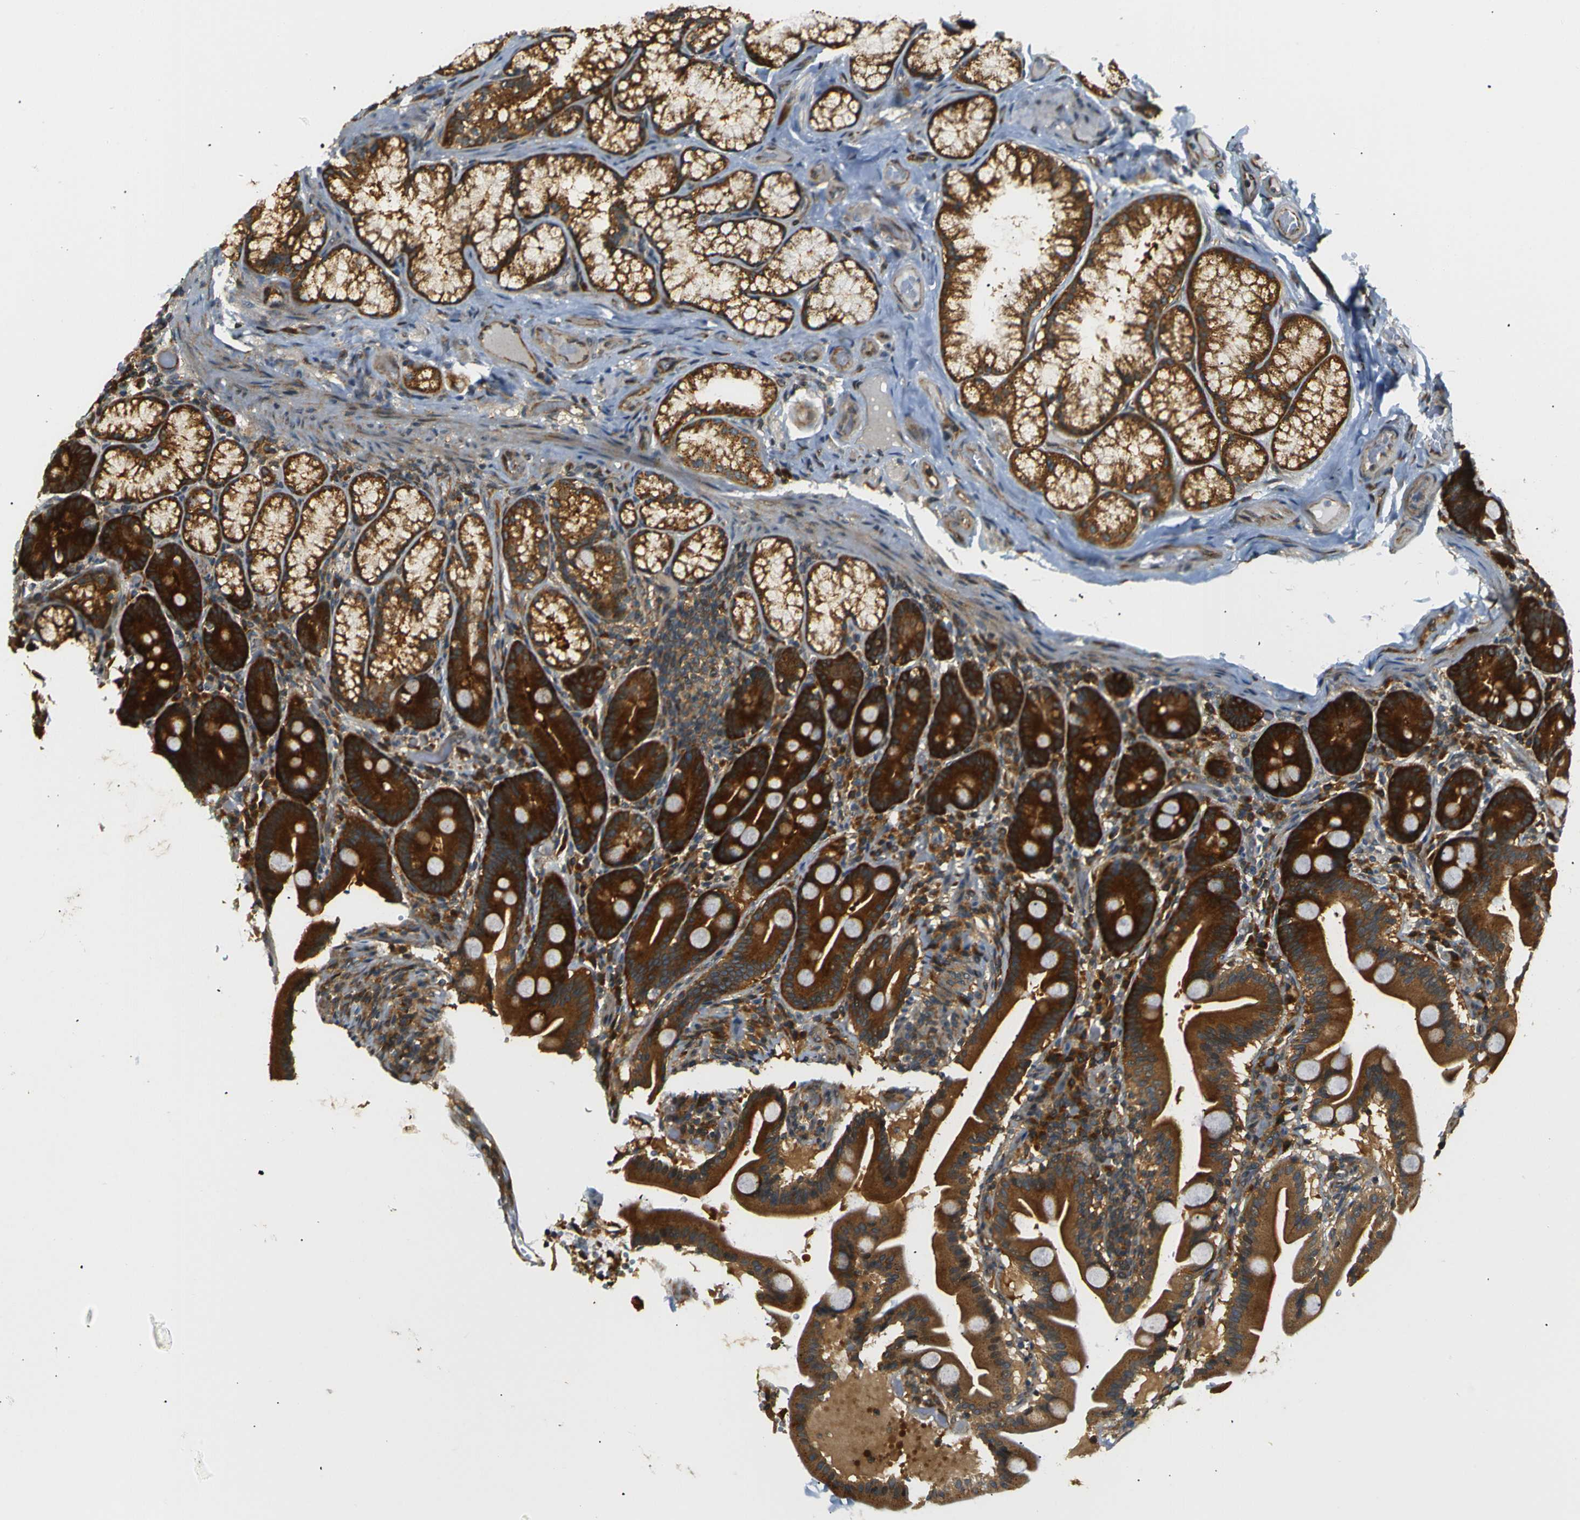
{"staining": {"intensity": "strong", "quantity": ">75%", "location": "cytoplasmic/membranous"}, "tissue": "duodenum", "cell_type": "Glandular cells", "image_type": "normal", "snomed": [{"axis": "morphology", "description": "Normal tissue, NOS"}, {"axis": "topography", "description": "Duodenum"}], "caption": "A high amount of strong cytoplasmic/membranous positivity is identified in about >75% of glandular cells in normal duodenum. (DAB (3,3'-diaminobenzidine) = brown stain, brightfield microscopy at high magnification).", "gene": "ABCE1", "patient": {"sex": "male", "age": 54}}